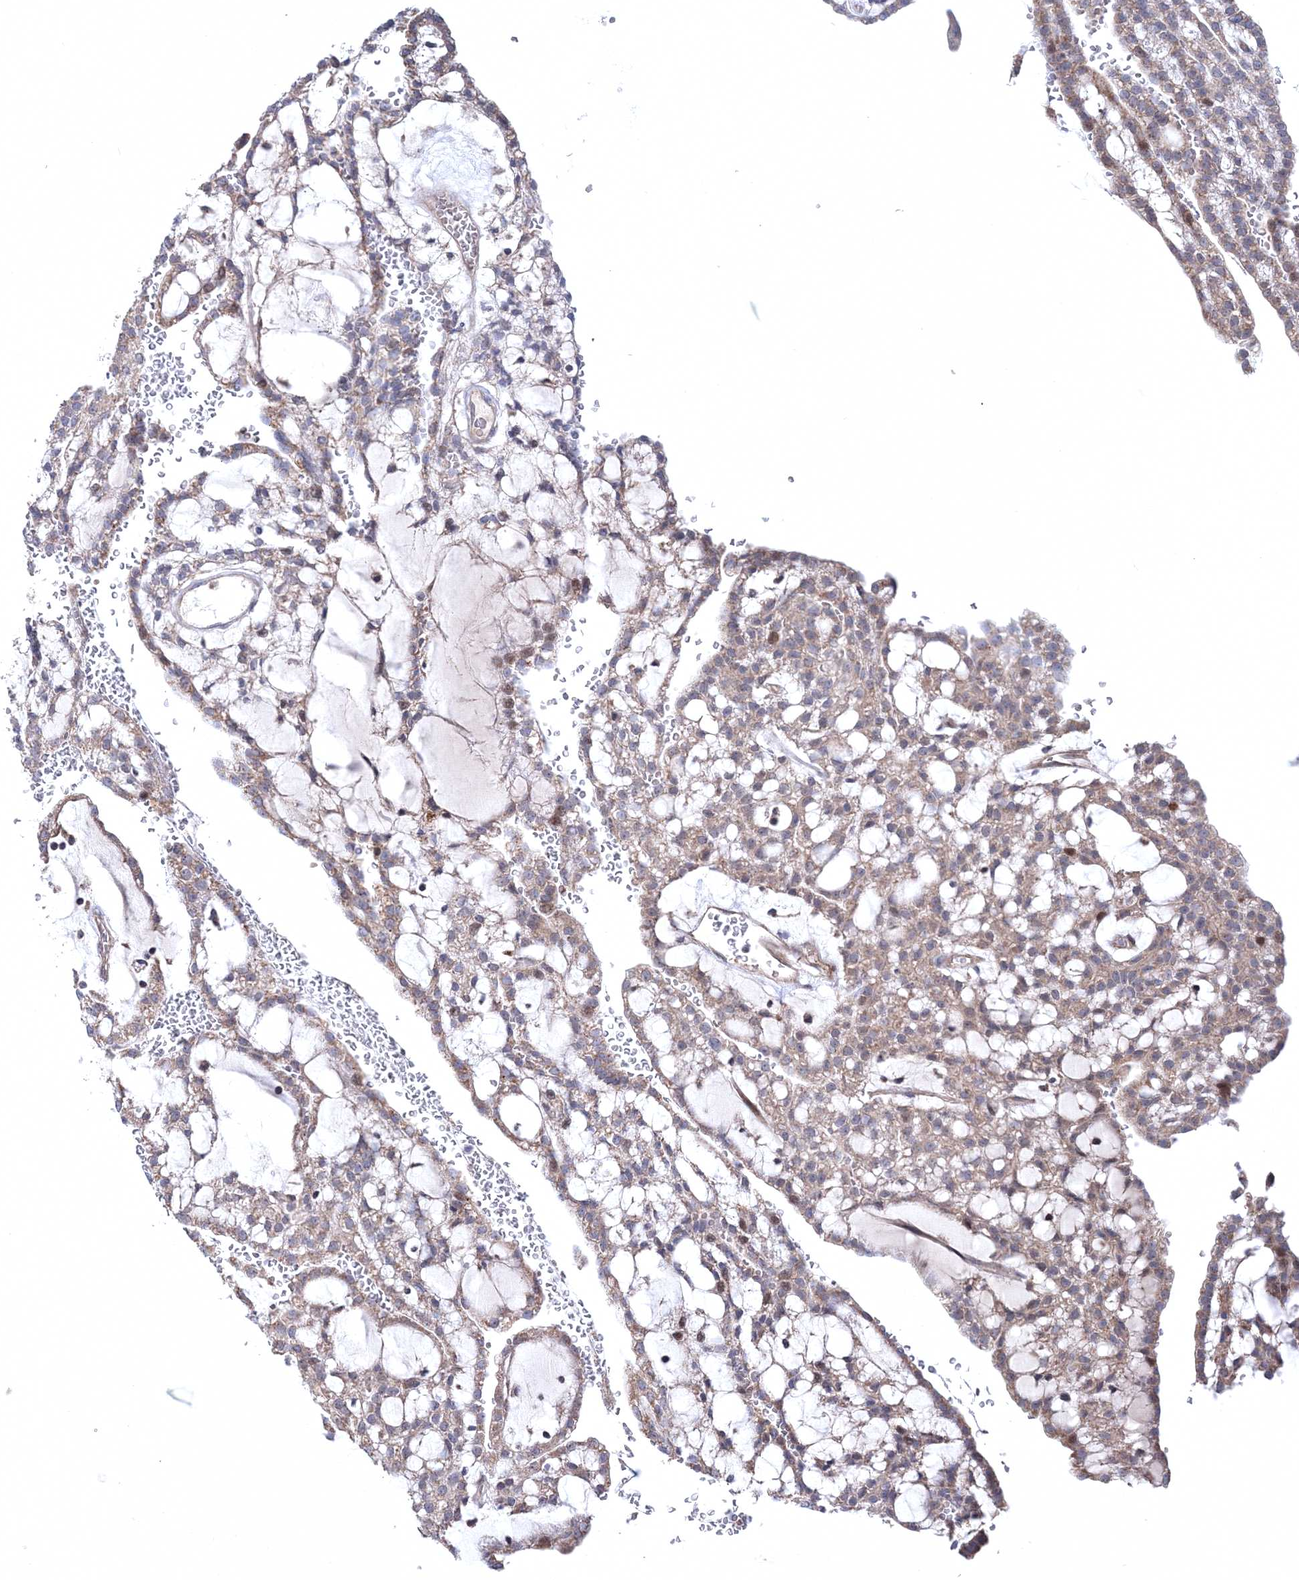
{"staining": {"intensity": "moderate", "quantity": "<25%", "location": "cytoplasmic/membranous,nuclear"}, "tissue": "renal cancer", "cell_type": "Tumor cells", "image_type": "cancer", "snomed": [{"axis": "morphology", "description": "Adenocarcinoma, NOS"}, {"axis": "topography", "description": "Kidney"}], "caption": "Protein expression analysis of human renal adenocarcinoma reveals moderate cytoplasmic/membranous and nuclear expression in approximately <25% of tumor cells.", "gene": "PPP2R2B", "patient": {"sex": "male", "age": 63}}